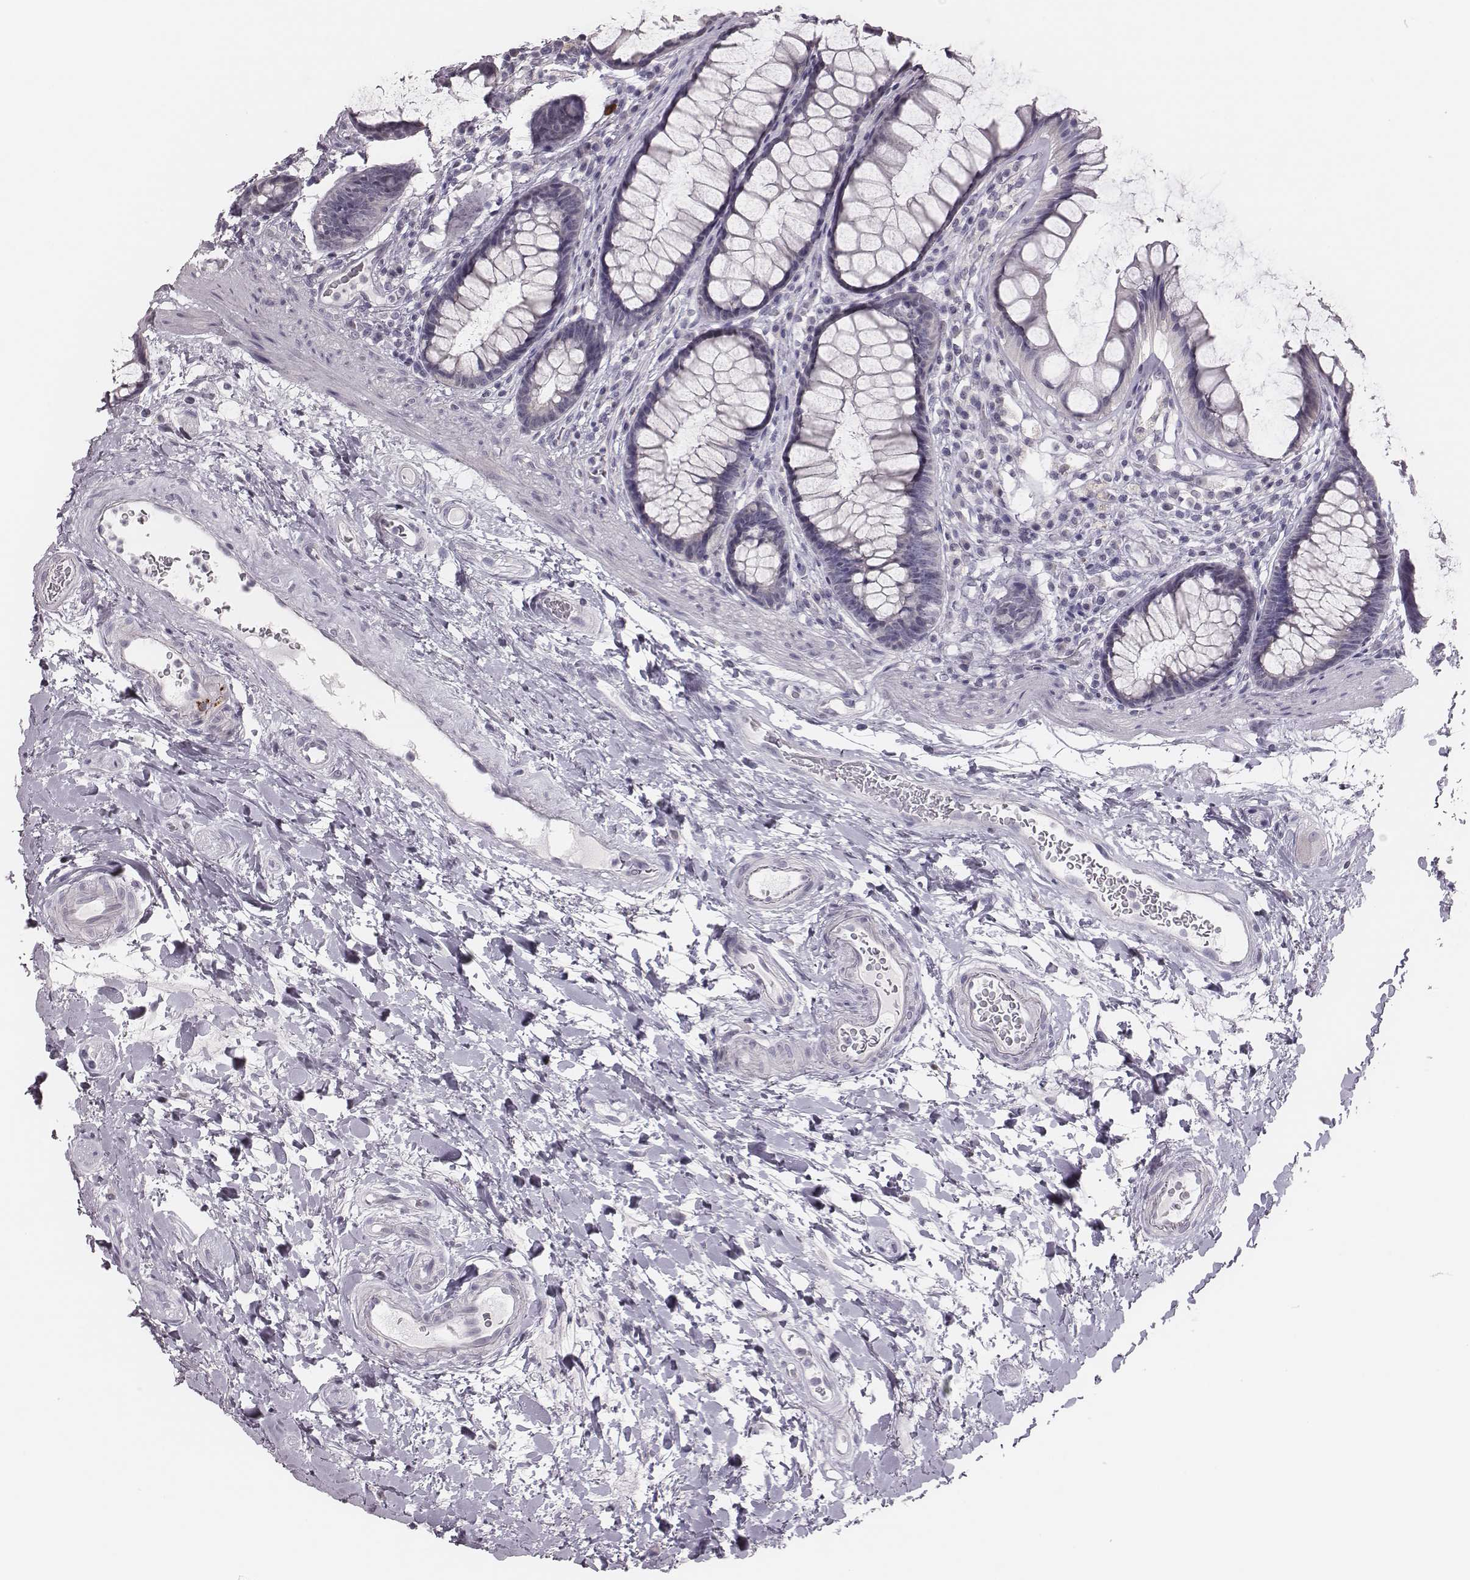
{"staining": {"intensity": "negative", "quantity": "none", "location": "none"}, "tissue": "rectum", "cell_type": "Glandular cells", "image_type": "normal", "snomed": [{"axis": "morphology", "description": "Normal tissue, NOS"}, {"axis": "topography", "description": "Rectum"}], "caption": "An image of human rectum is negative for staining in glandular cells. Brightfield microscopy of IHC stained with DAB (brown) and hematoxylin (blue), captured at high magnification.", "gene": "ADGRF4", "patient": {"sex": "male", "age": 72}}